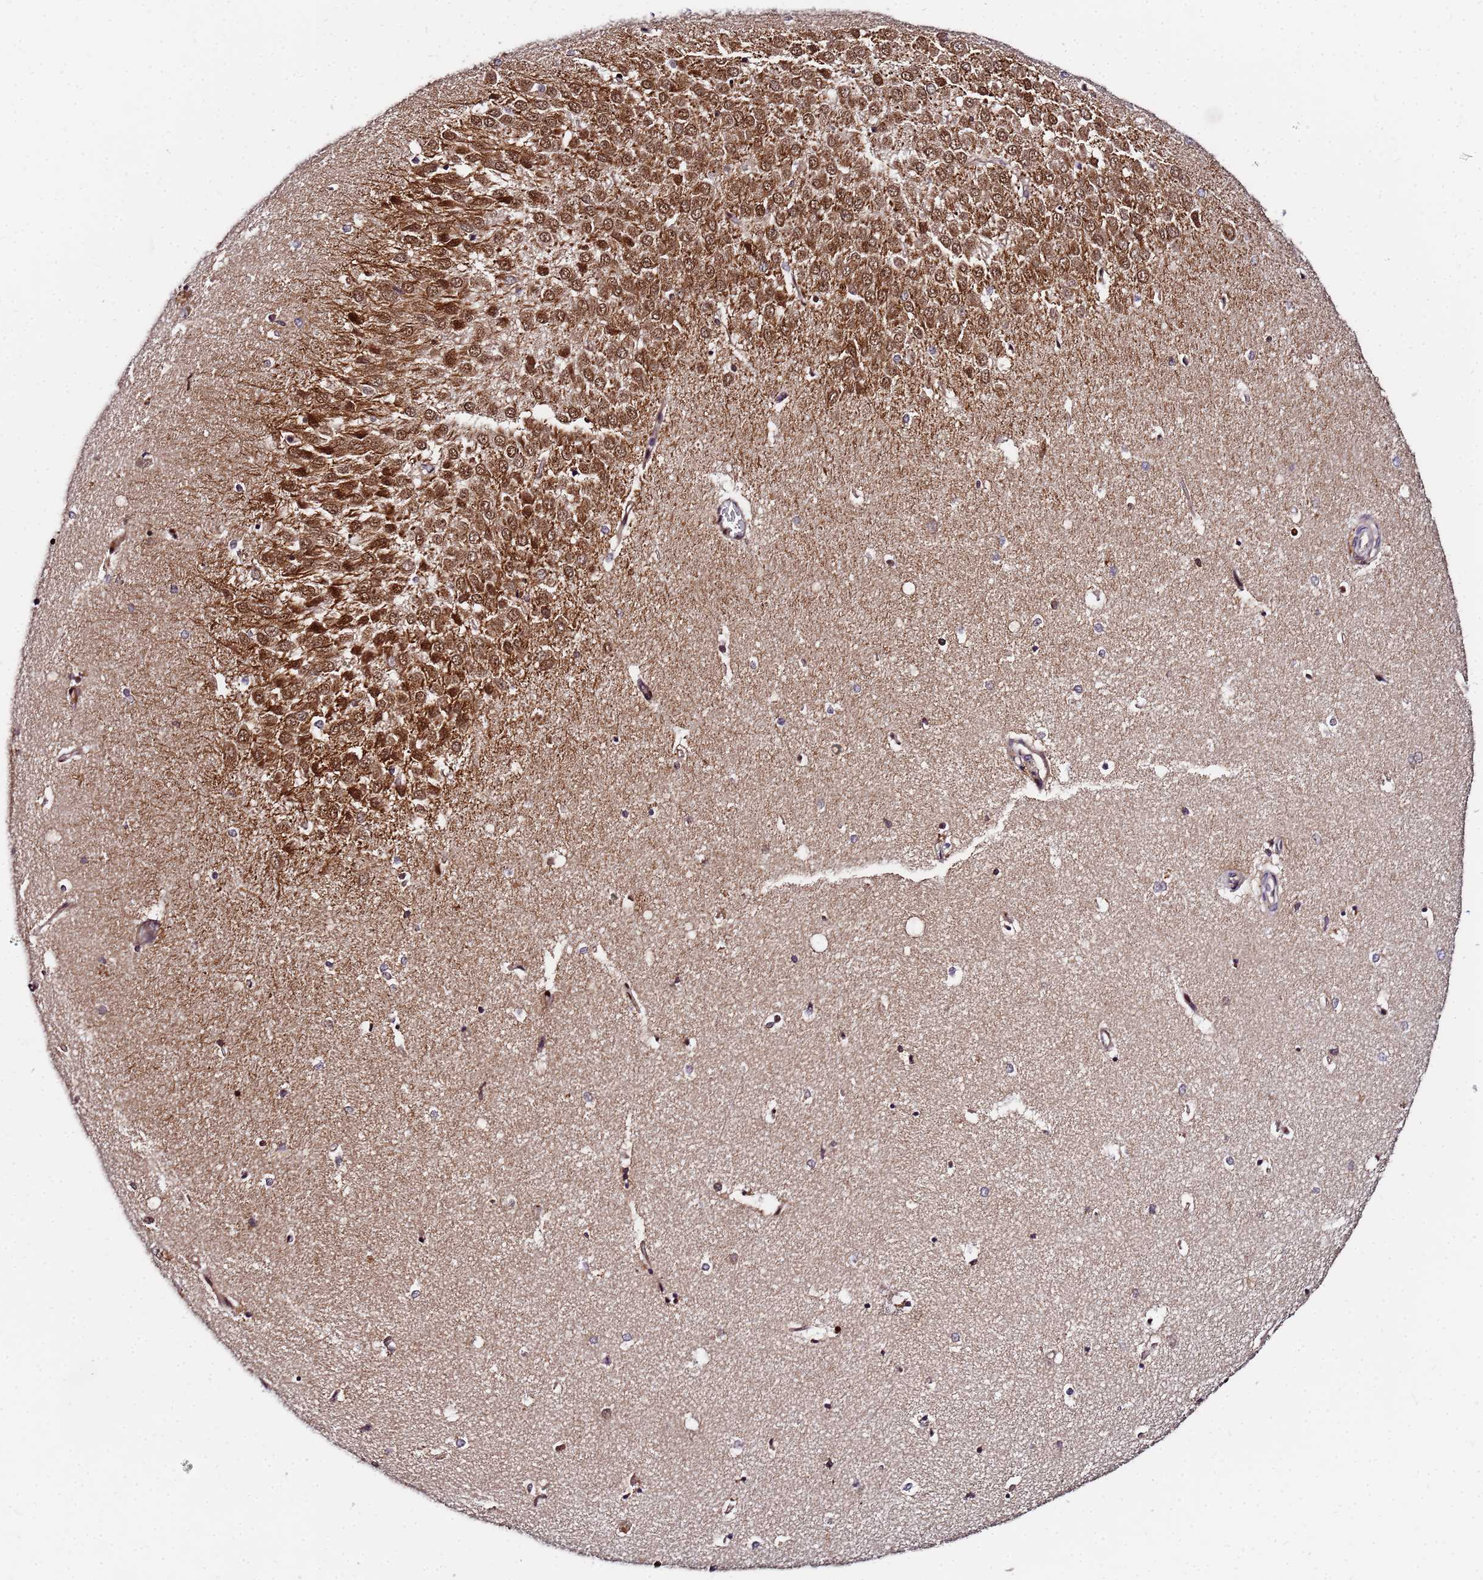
{"staining": {"intensity": "moderate", "quantity": "<25%", "location": "cytoplasmic/membranous"}, "tissue": "hippocampus", "cell_type": "Glial cells", "image_type": "normal", "snomed": [{"axis": "morphology", "description": "Normal tissue, NOS"}, {"axis": "topography", "description": "Hippocampus"}], "caption": "Protein expression analysis of unremarkable human hippocampus reveals moderate cytoplasmic/membranous staining in approximately <25% of glial cells. (Stains: DAB (3,3'-diaminobenzidine) in brown, nuclei in blue, Microscopy: brightfield microscopy at high magnification).", "gene": "UNC93B1", "patient": {"sex": "female", "age": 64}}